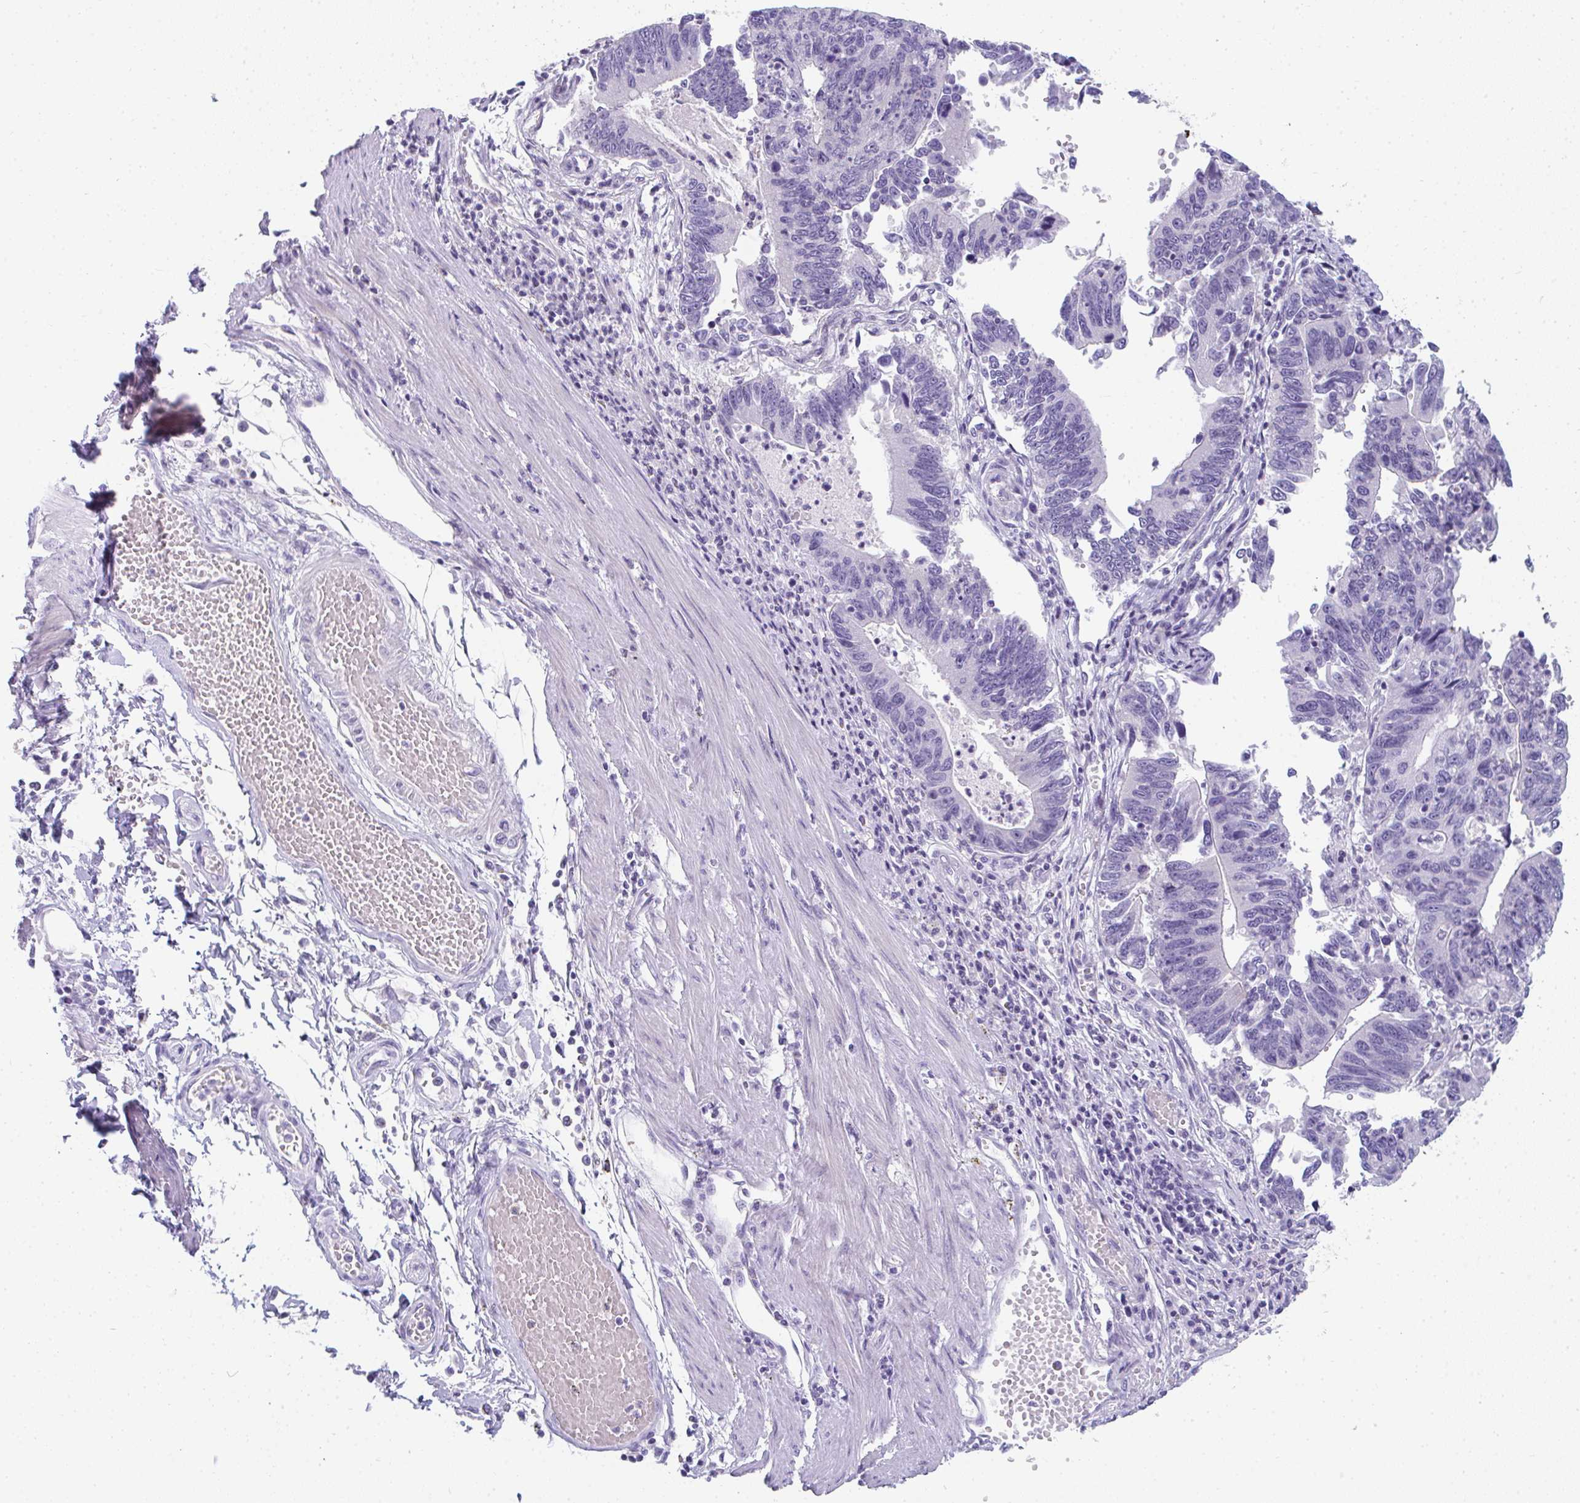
{"staining": {"intensity": "negative", "quantity": "none", "location": "none"}, "tissue": "stomach cancer", "cell_type": "Tumor cells", "image_type": "cancer", "snomed": [{"axis": "morphology", "description": "Adenocarcinoma, NOS"}, {"axis": "topography", "description": "Stomach"}], "caption": "Immunohistochemical staining of human stomach cancer (adenocarcinoma) reveals no significant expression in tumor cells.", "gene": "TTC30B", "patient": {"sex": "male", "age": 59}}